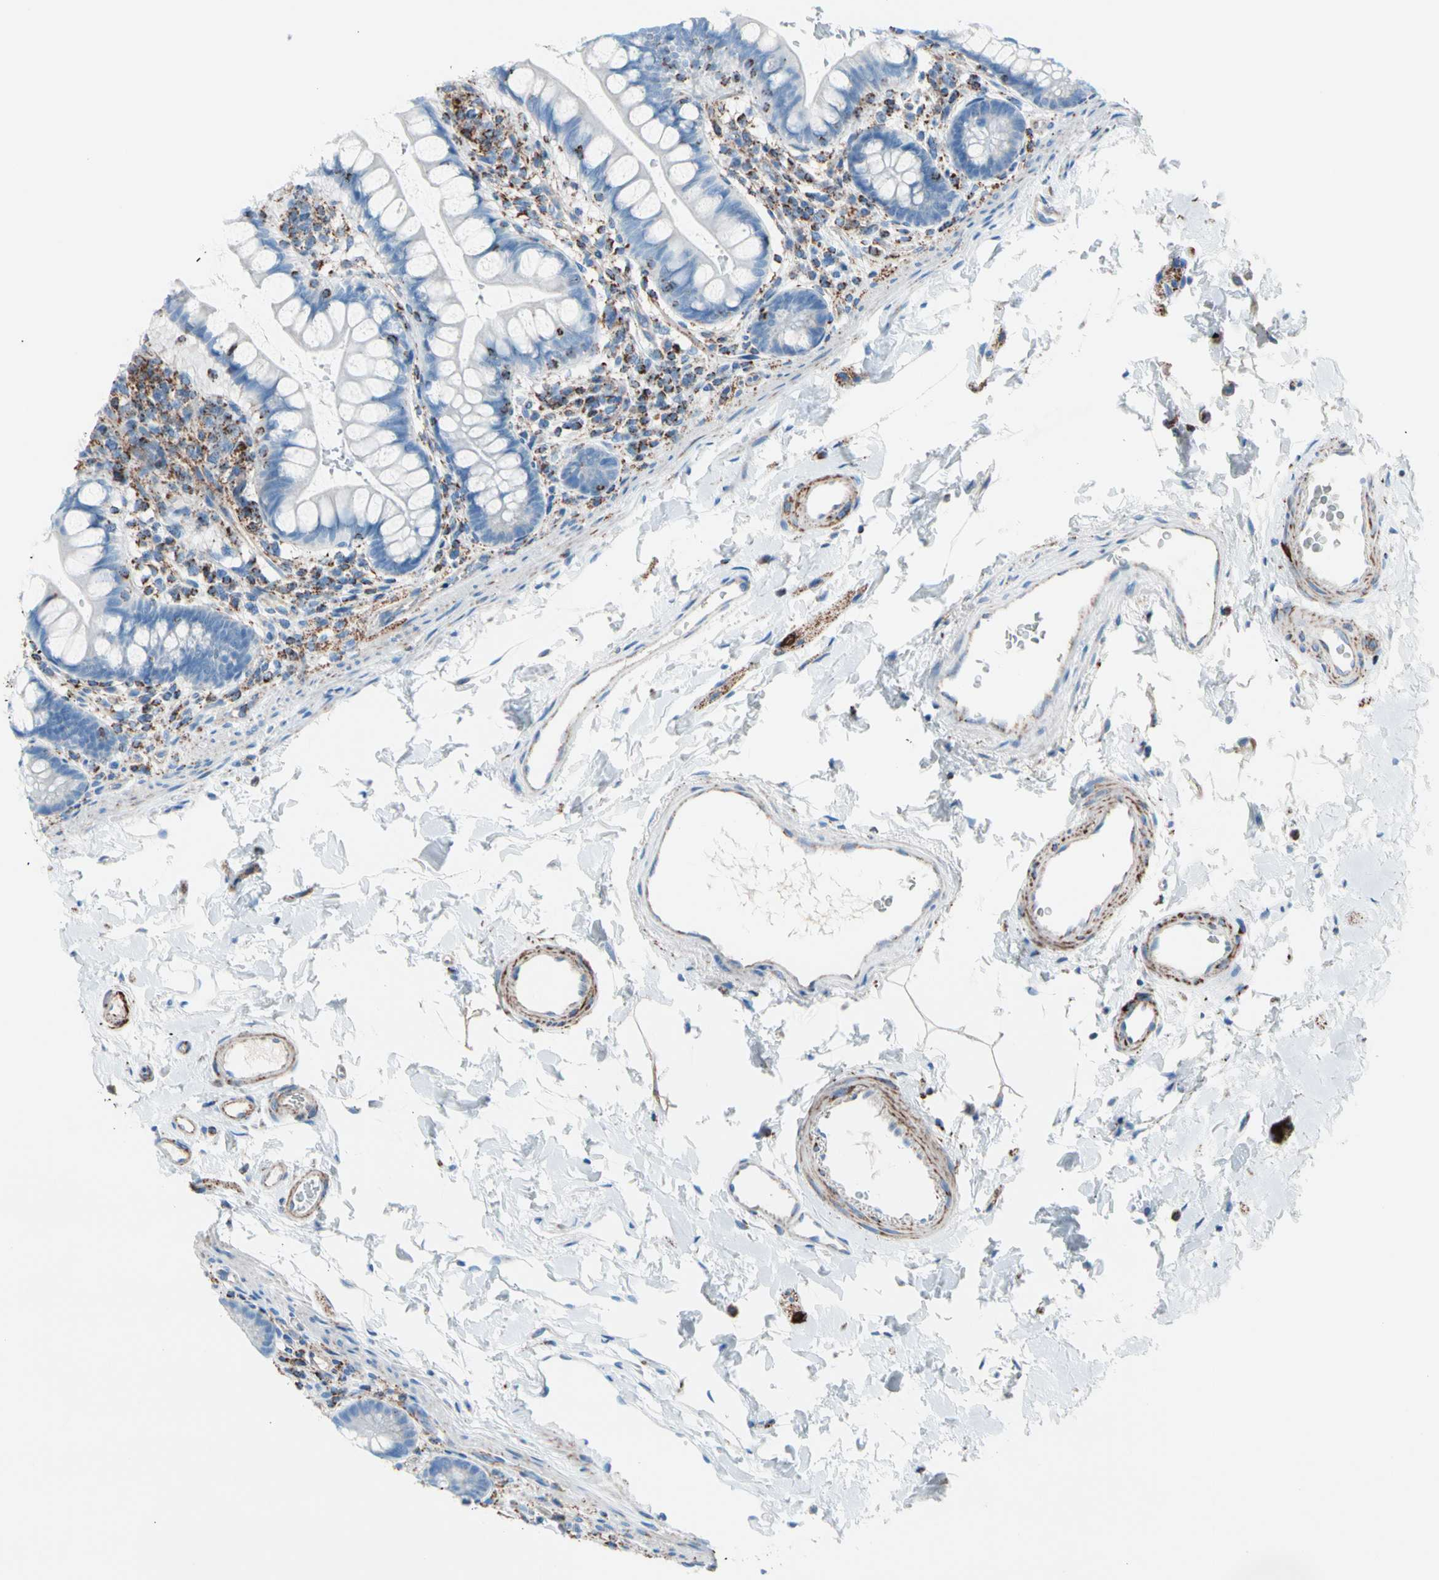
{"staining": {"intensity": "negative", "quantity": "none", "location": "none"}, "tissue": "small intestine", "cell_type": "Glandular cells", "image_type": "normal", "snomed": [{"axis": "morphology", "description": "Normal tissue, NOS"}, {"axis": "topography", "description": "Small intestine"}], "caption": "This is a micrograph of IHC staining of normal small intestine, which shows no expression in glandular cells.", "gene": "HK1", "patient": {"sex": "female", "age": 58}}